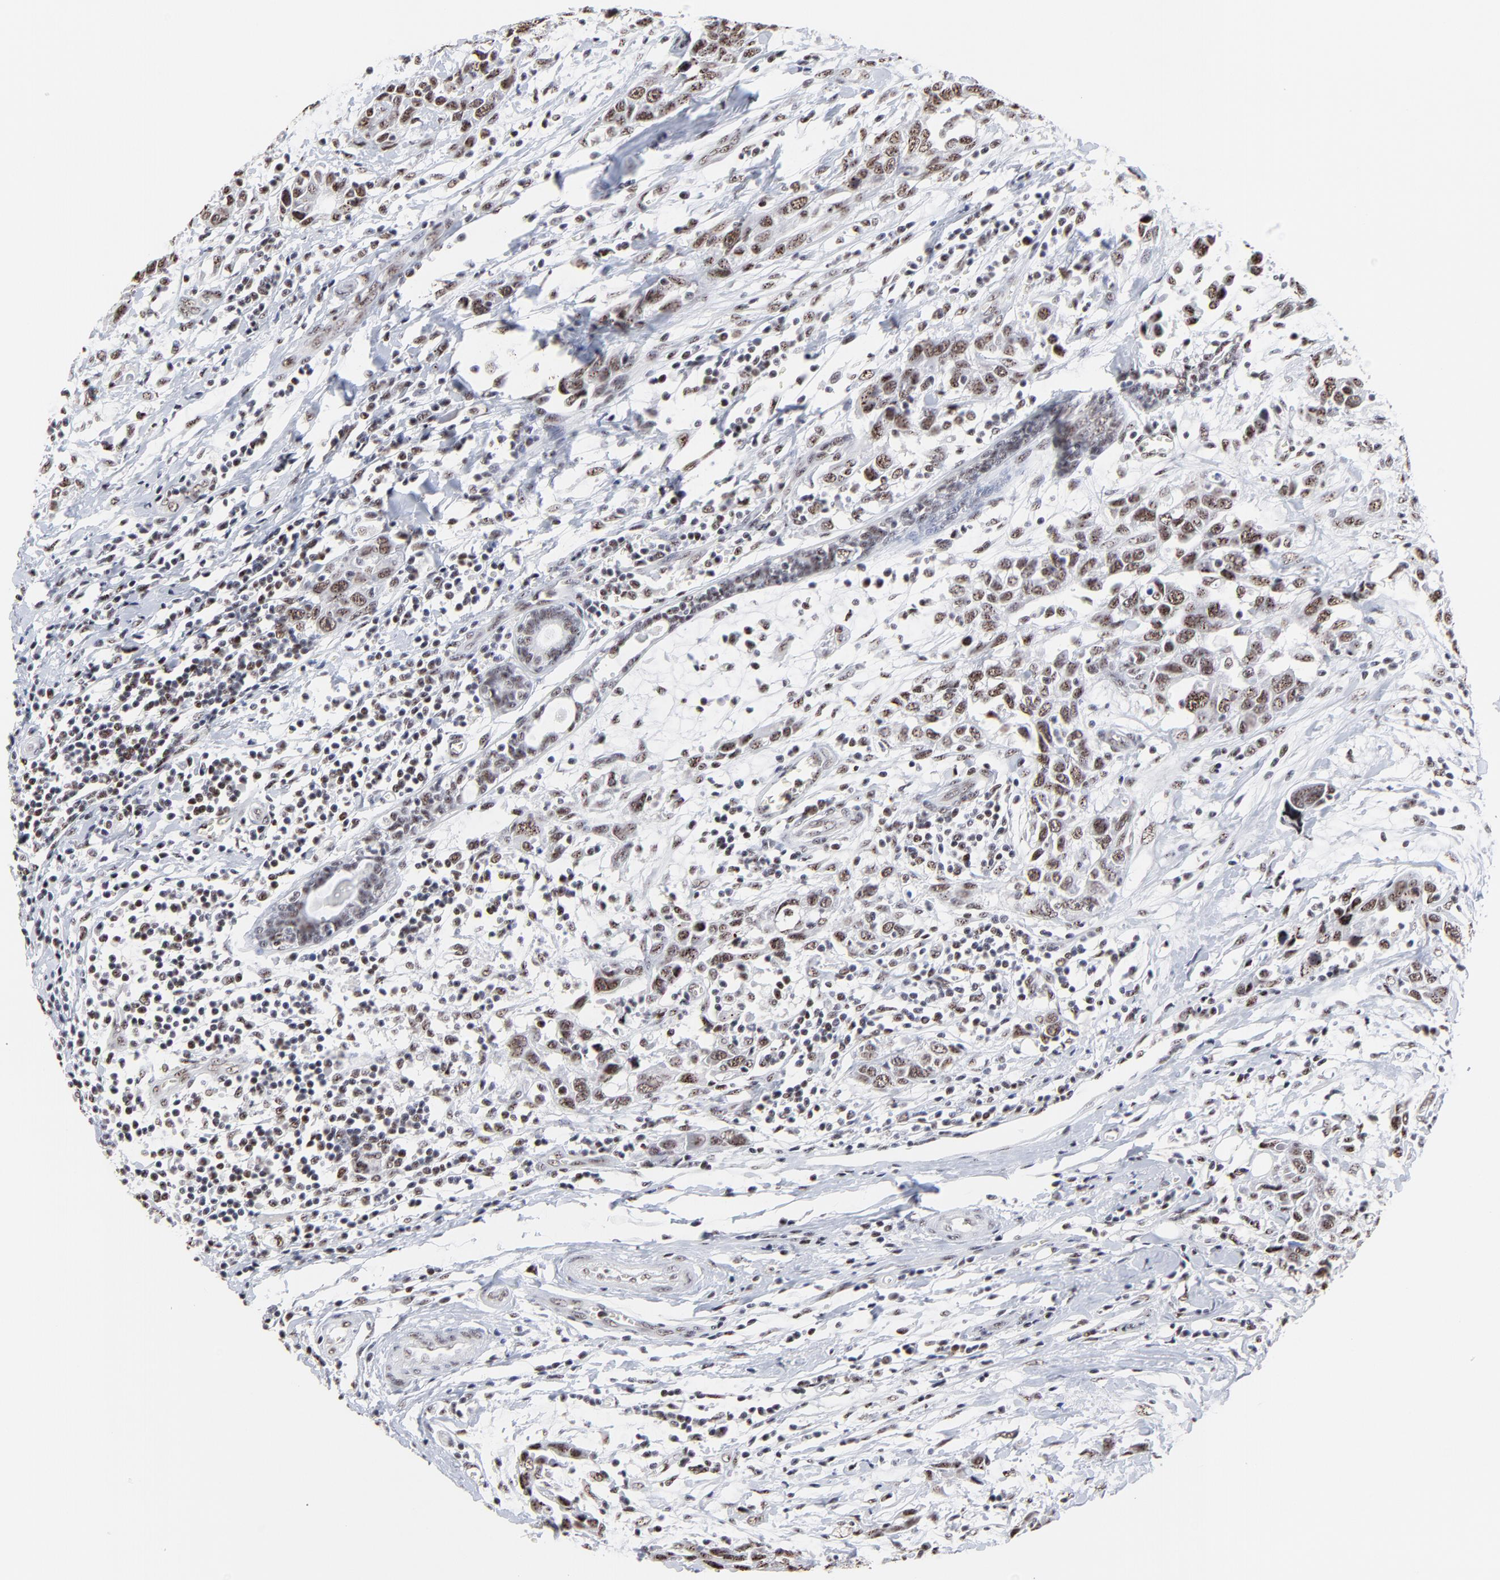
{"staining": {"intensity": "weak", "quantity": "25%-75%", "location": "nuclear"}, "tissue": "breast cancer", "cell_type": "Tumor cells", "image_type": "cancer", "snomed": [{"axis": "morphology", "description": "Duct carcinoma"}, {"axis": "topography", "description": "Breast"}], "caption": "A brown stain labels weak nuclear staining of a protein in human invasive ductal carcinoma (breast) tumor cells. (DAB = brown stain, brightfield microscopy at high magnification).", "gene": "MBD4", "patient": {"sex": "female", "age": 50}}